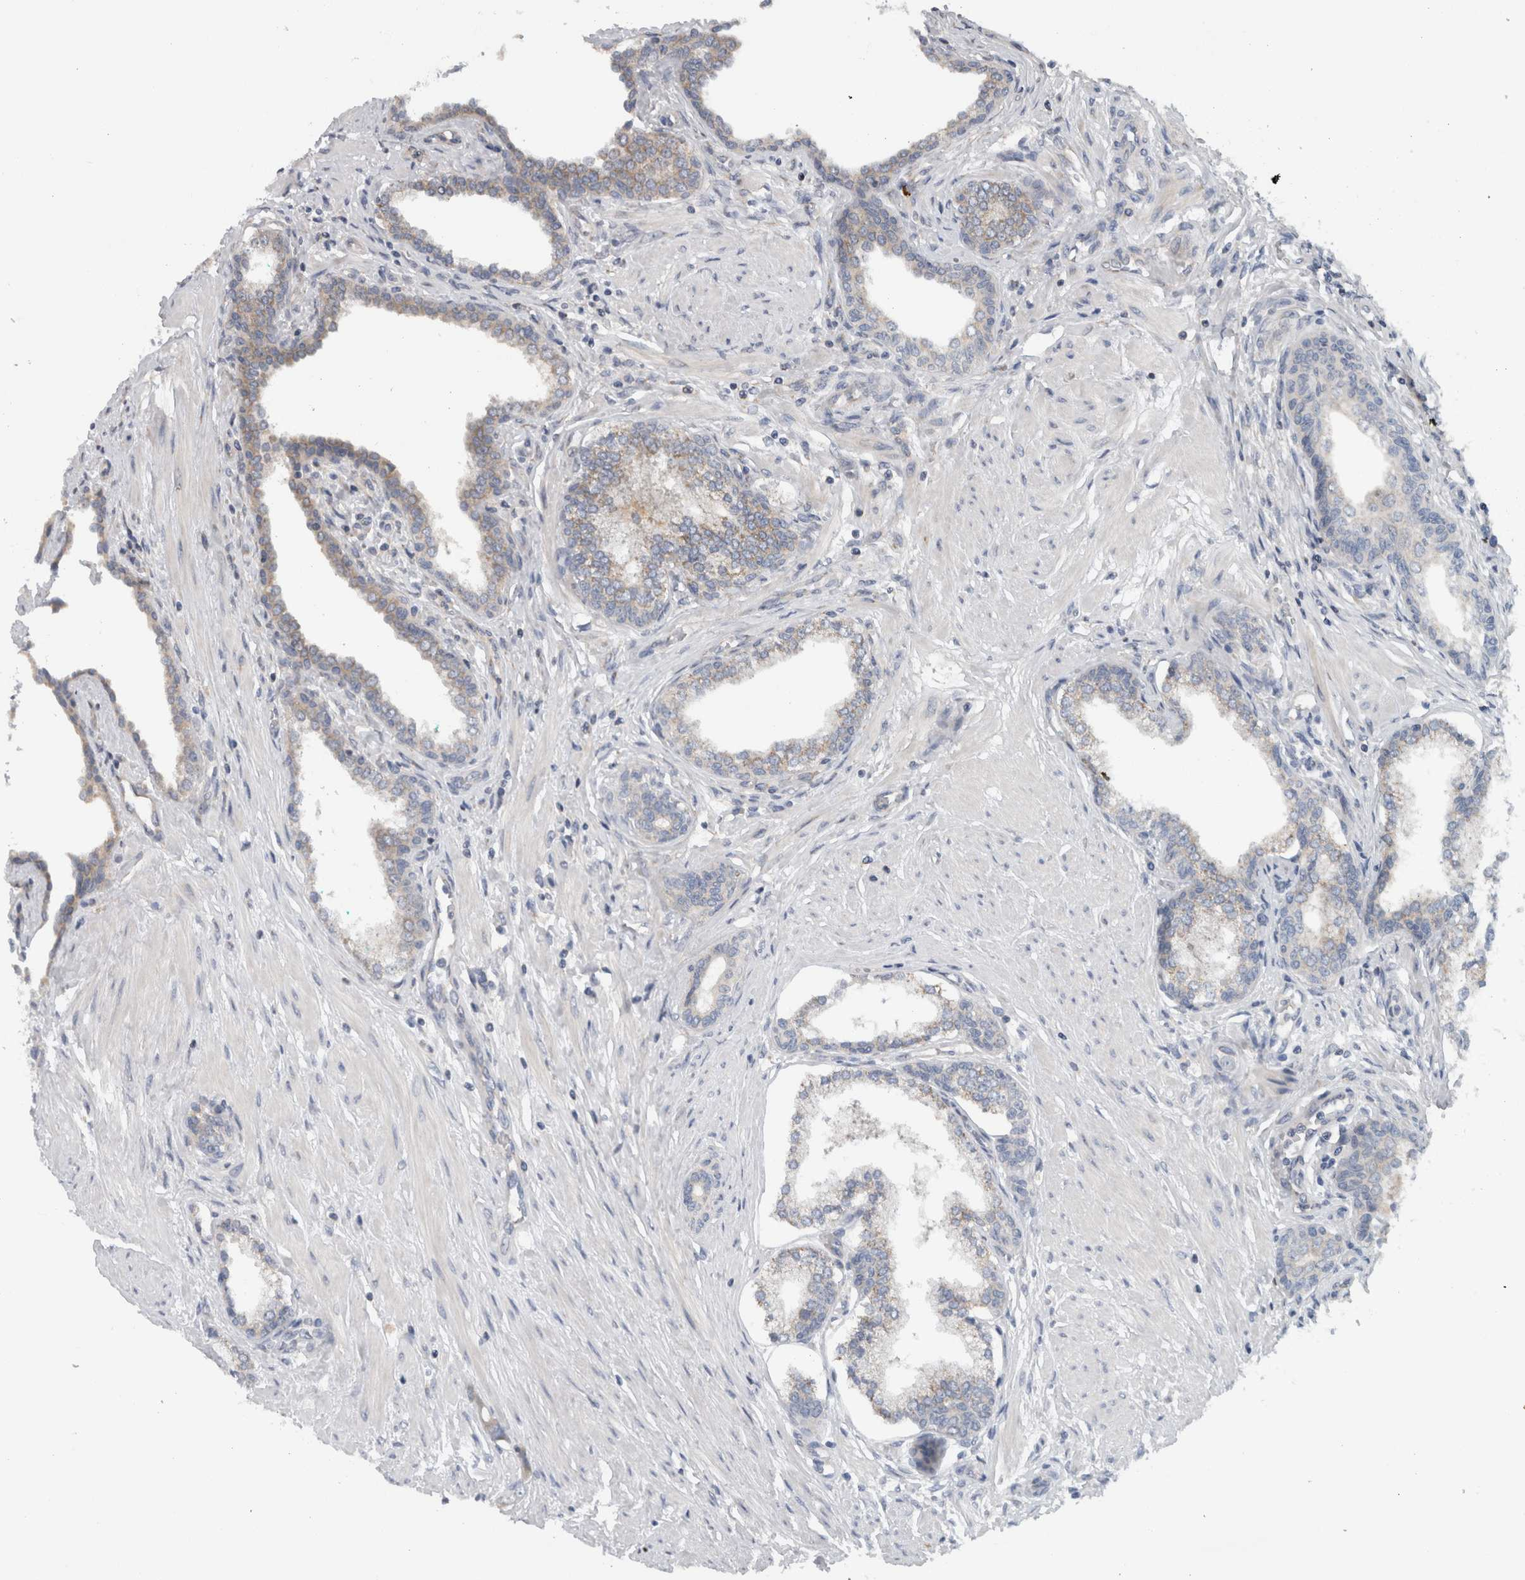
{"staining": {"intensity": "negative", "quantity": "none", "location": "none"}, "tissue": "prostate cancer", "cell_type": "Tumor cells", "image_type": "cancer", "snomed": [{"axis": "morphology", "description": "Adenocarcinoma, High grade"}, {"axis": "topography", "description": "Prostate"}], "caption": "High magnification brightfield microscopy of prostate cancer (adenocarcinoma (high-grade)) stained with DAB (brown) and counterstained with hematoxylin (blue): tumor cells show no significant positivity.", "gene": "PDCD2", "patient": {"sex": "male", "age": 52}}